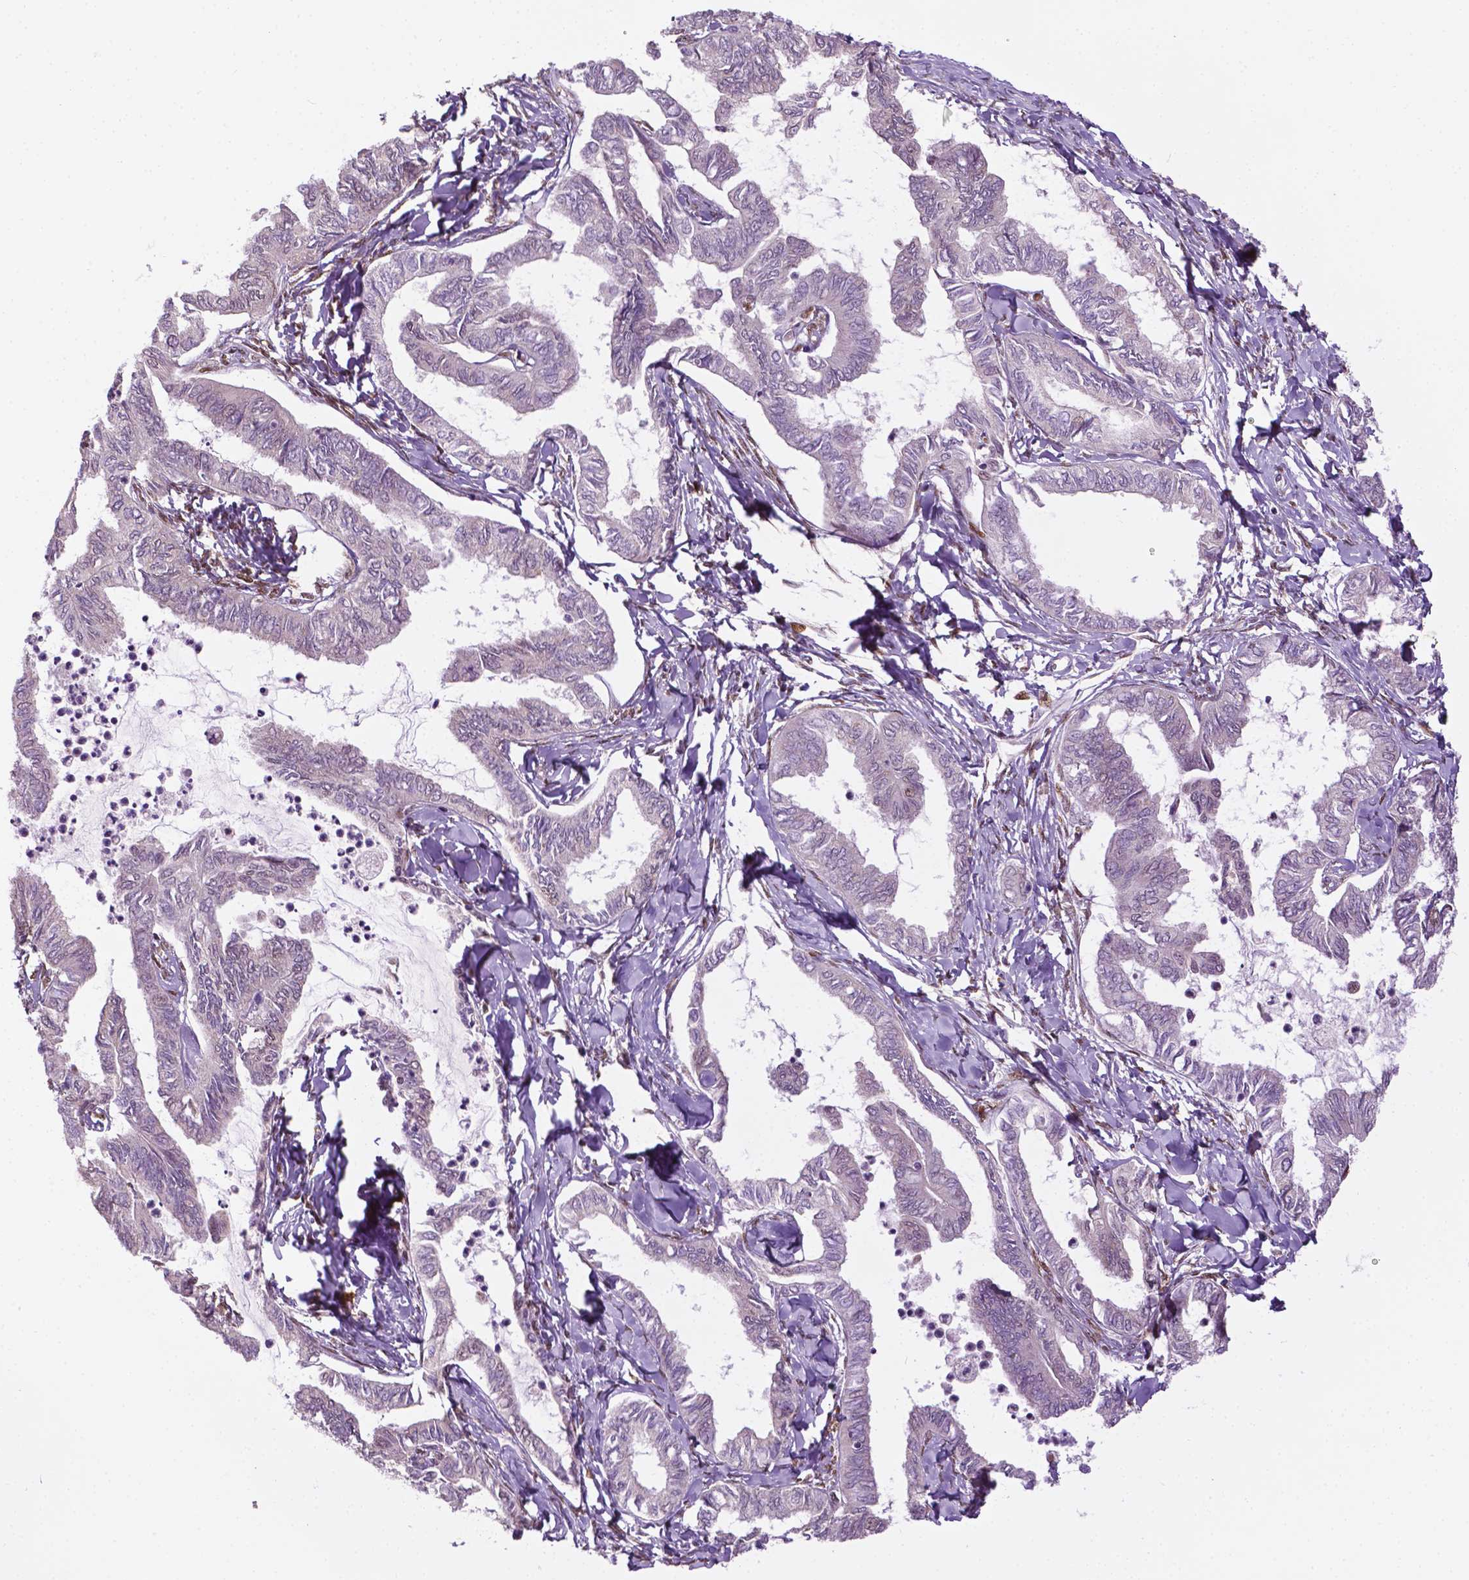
{"staining": {"intensity": "weak", "quantity": "25%-75%", "location": "nuclear"}, "tissue": "ovarian cancer", "cell_type": "Tumor cells", "image_type": "cancer", "snomed": [{"axis": "morphology", "description": "Carcinoma, endometroid"}, {"axis": "topography", "description": "Ovary"}], "caption": "This image reveals IHC staining of ovarian endometroid carcinoma, with low weak nuclear positivity in about 25%-75% of tumor cells.", "gene": "ZNF41", "patient": {"sex": "female", "age": 70}}